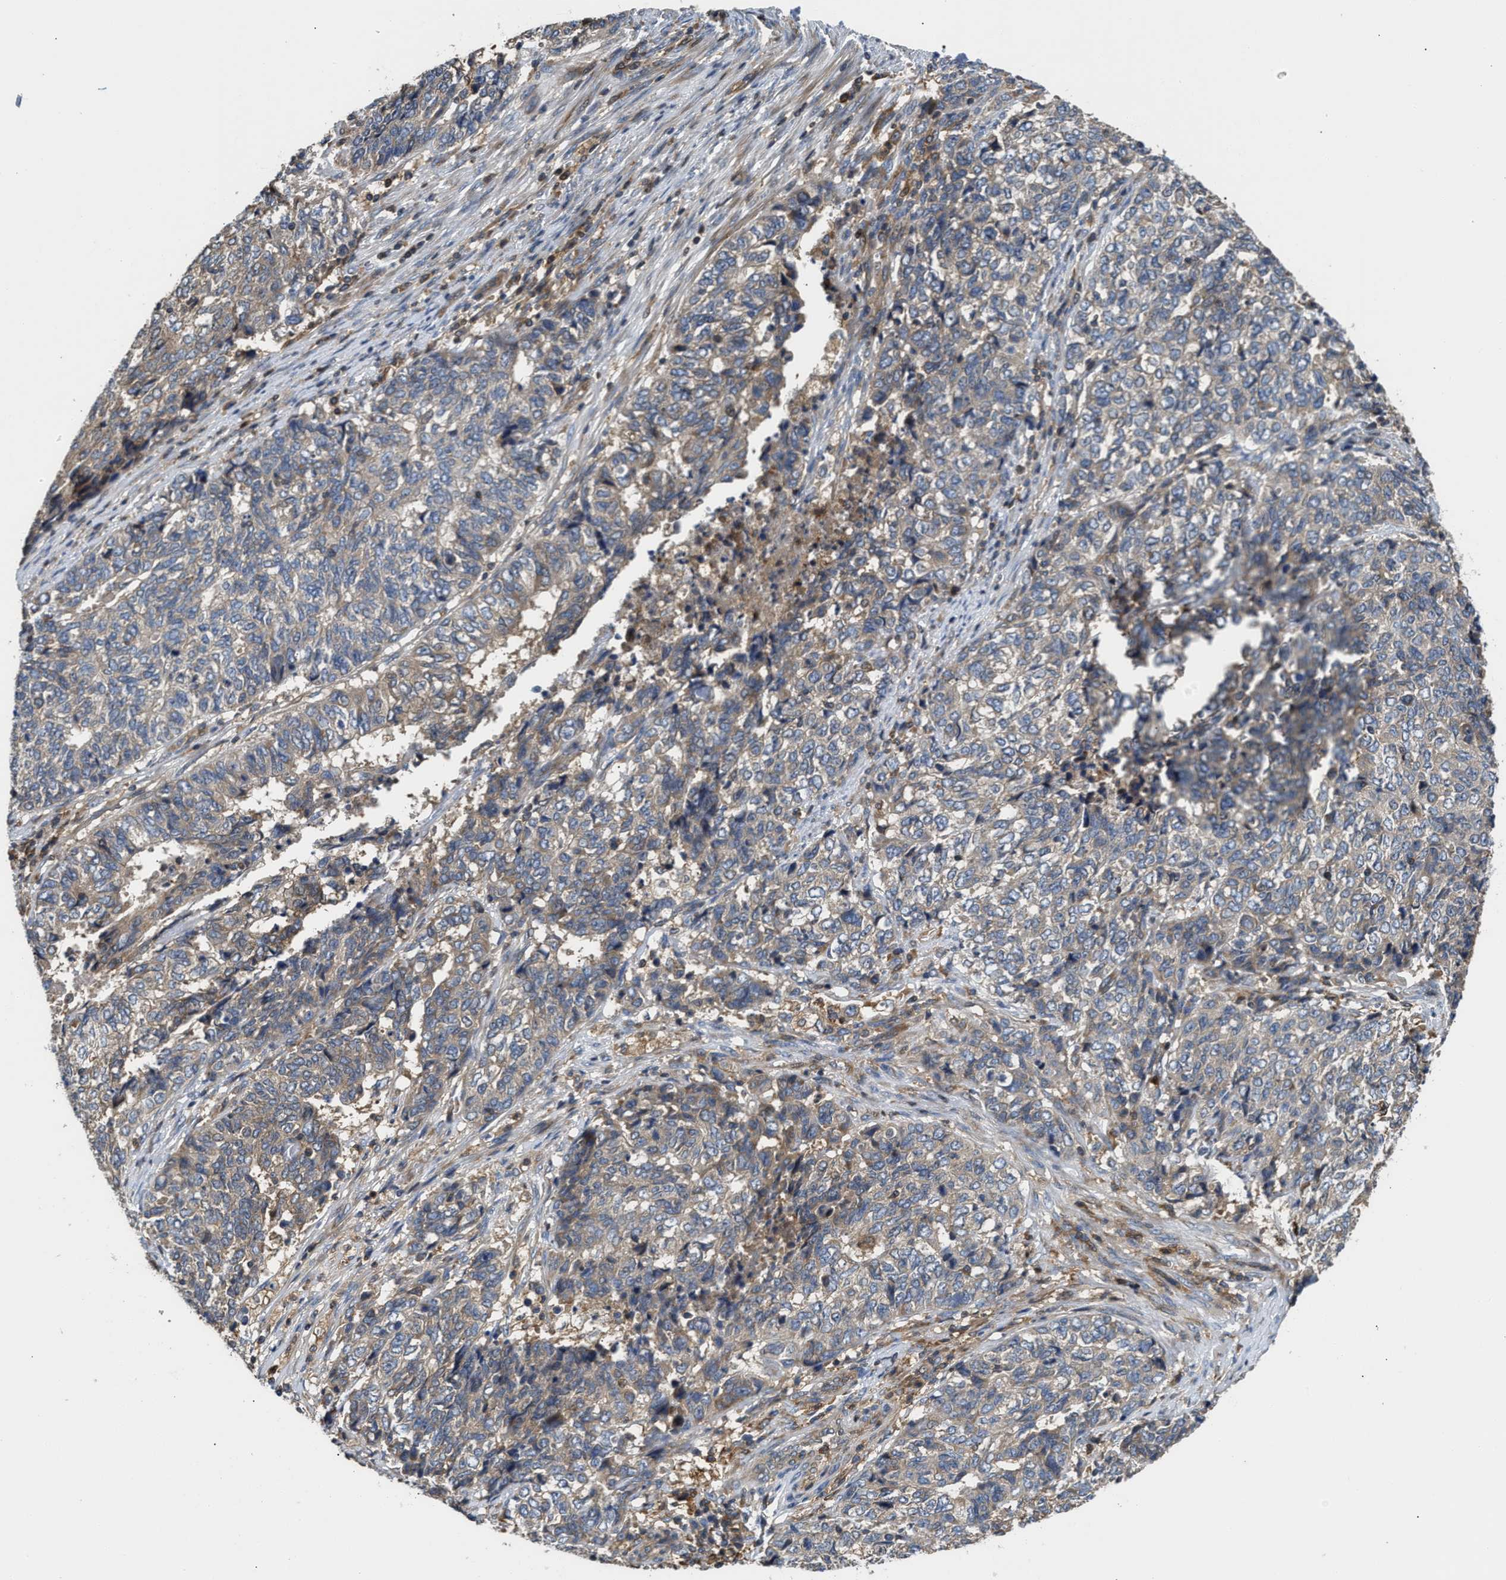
{"staining": {"intensity": "weak", "quantity": "<25%", "location": "cytoplasmic/membranous"}, "tissue": "endometrial cancer", "cell_type": "Tumor cells", "image_type": "cancer", "snomed": [{"axis": "morphology", "description": "Adenocarcinoma, NOS"}, {"axis": "topography", "description": "Endometrium"}], "caption": "Tumor cells are negative for protein expression in human endometrial cancer (adenocarcinoma).", "gene": "OSTF1", "patient": {"sex": "female", "age": 80}}